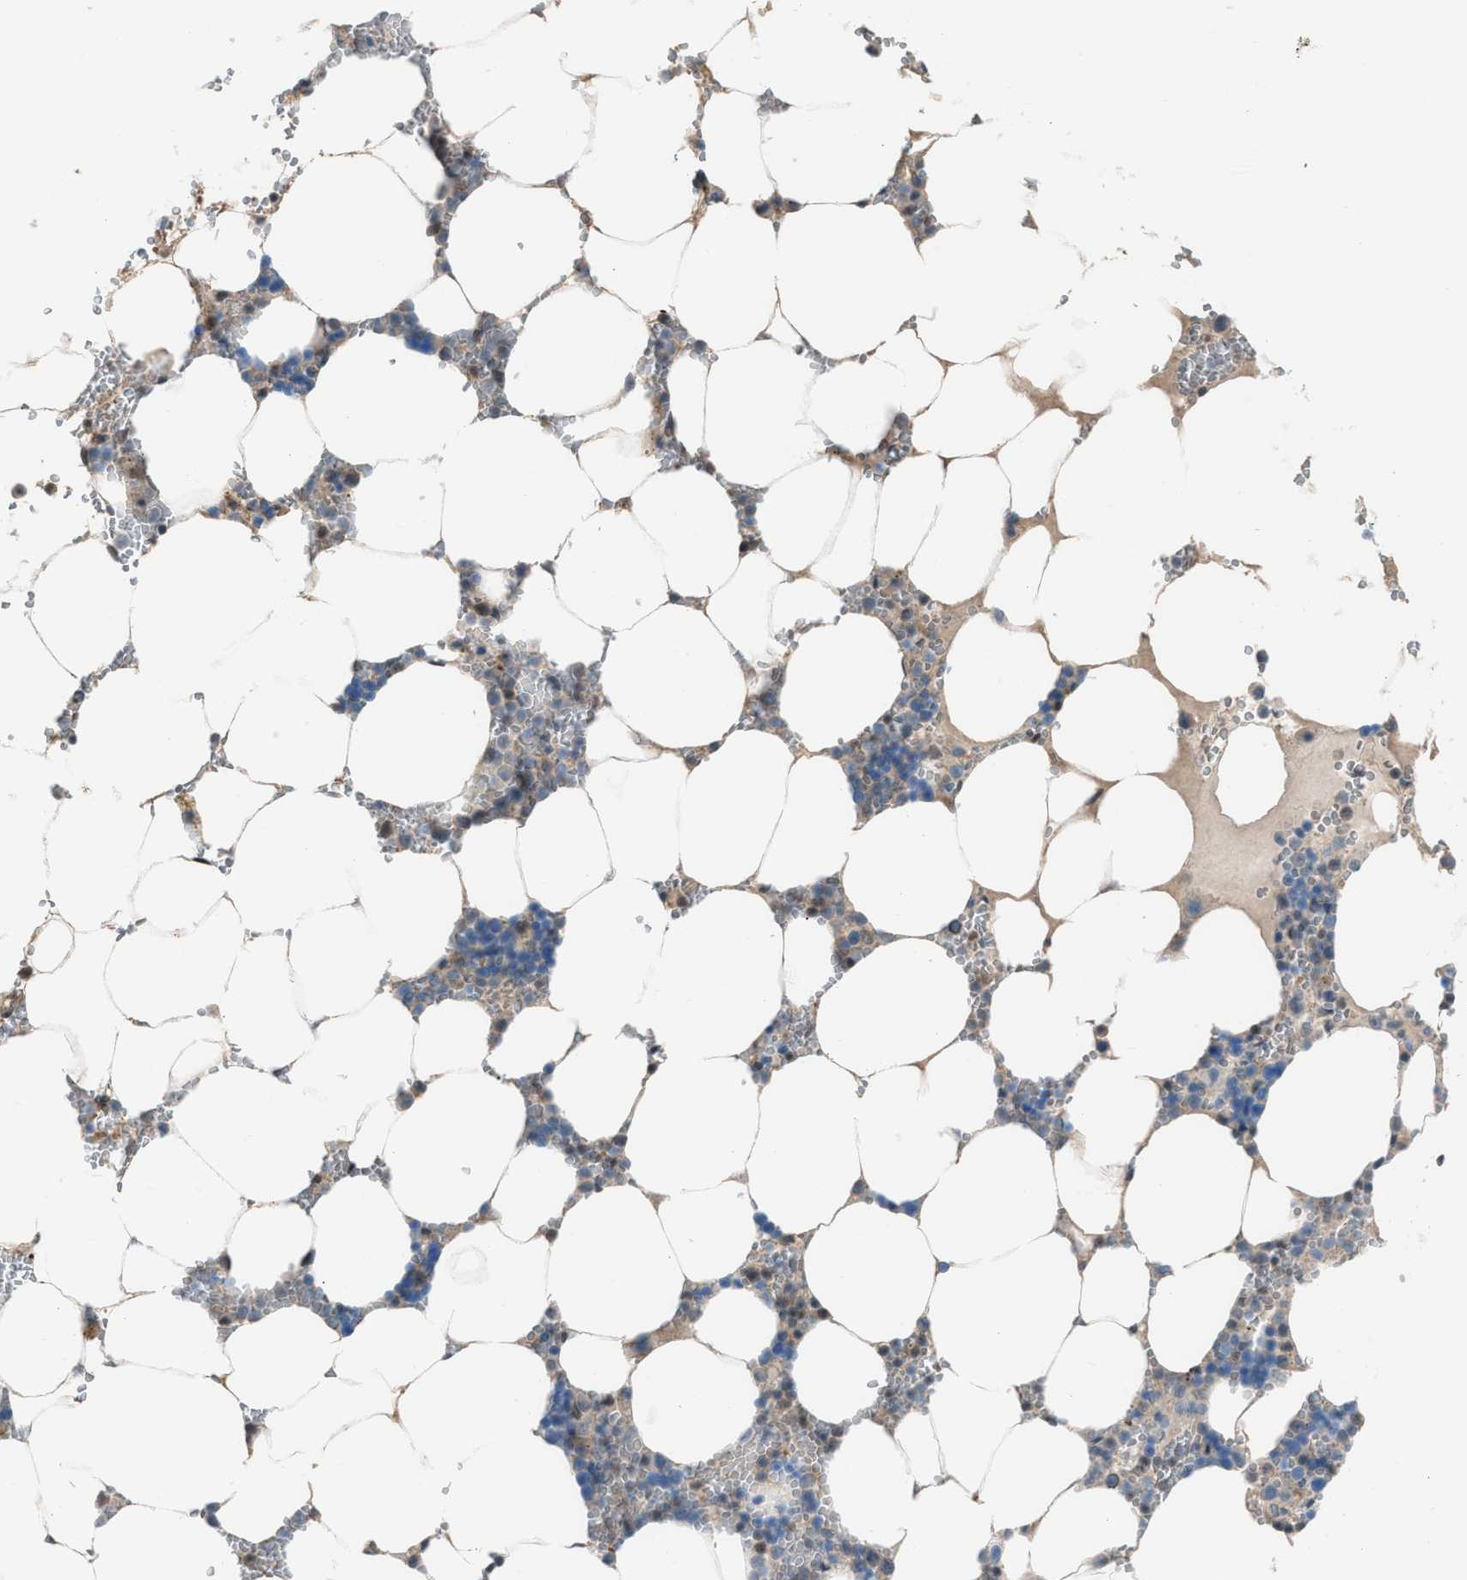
{"staining": {"intensity": "moderate", "quantity": "<25%", "location": "cytoplasmic/membranous,nuclear"}, "tissue": "bone marrow", "cell_type": "Hematopoietic cells", "image_type": "normal", "snomed": [{"axis": "morphology", "description": "Normal tissue, NOS"}, {"axis": "topography", "description": "Bone marrow"}], "caption": "Benign bone marrow exhibits moderate cytoplasmic/membranous,nuclear positivity in approximately <25% of hematopoietic cells, visualized by immunohistochemistry.", "gene": "CRTC1", "patient": {"sex": "male", "age": 70}}